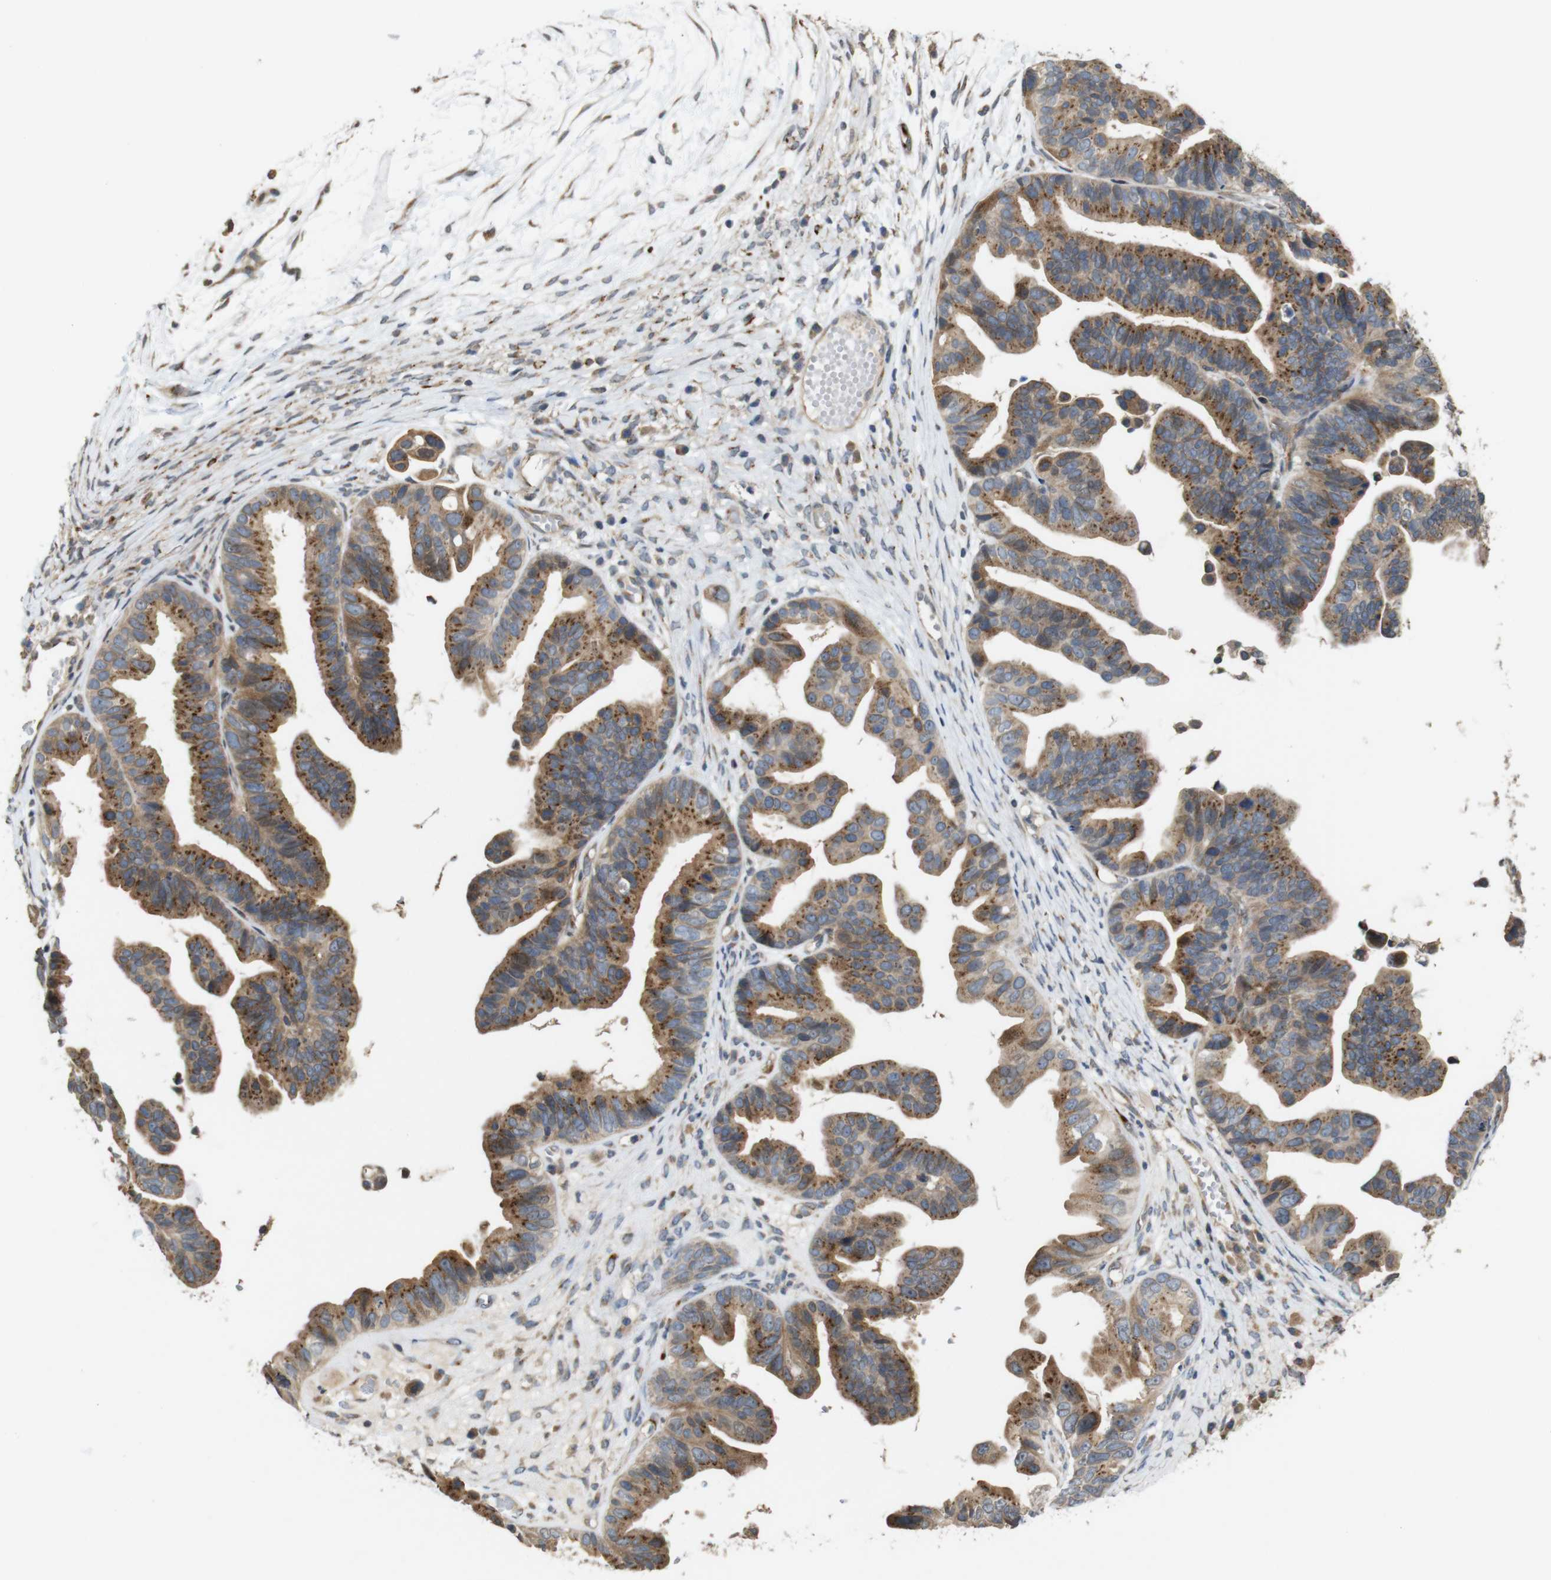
{"staining": {"intensity": "moderate", "quantity": ">75%", "location": "cytoplasmic/membranous"}, "tissue": "ovarian cancer", "cell_type": "Tumor cells", "image_type": "cancer", "snomed": [{"axis": "morphology", "description": "Cystadenocarcinoma, serous, NOS"}, {"axis": "topography", "description": "Ovary"}], "caption": "This is a micrograph of IHC staining of ovarian serous cystadenocarcinoma, which shows moderate positivity in the cytoplasmic/membranous of tumor cells.", "gene": "EFCAB14", "patient": {"sex": "female", "age": 56}}